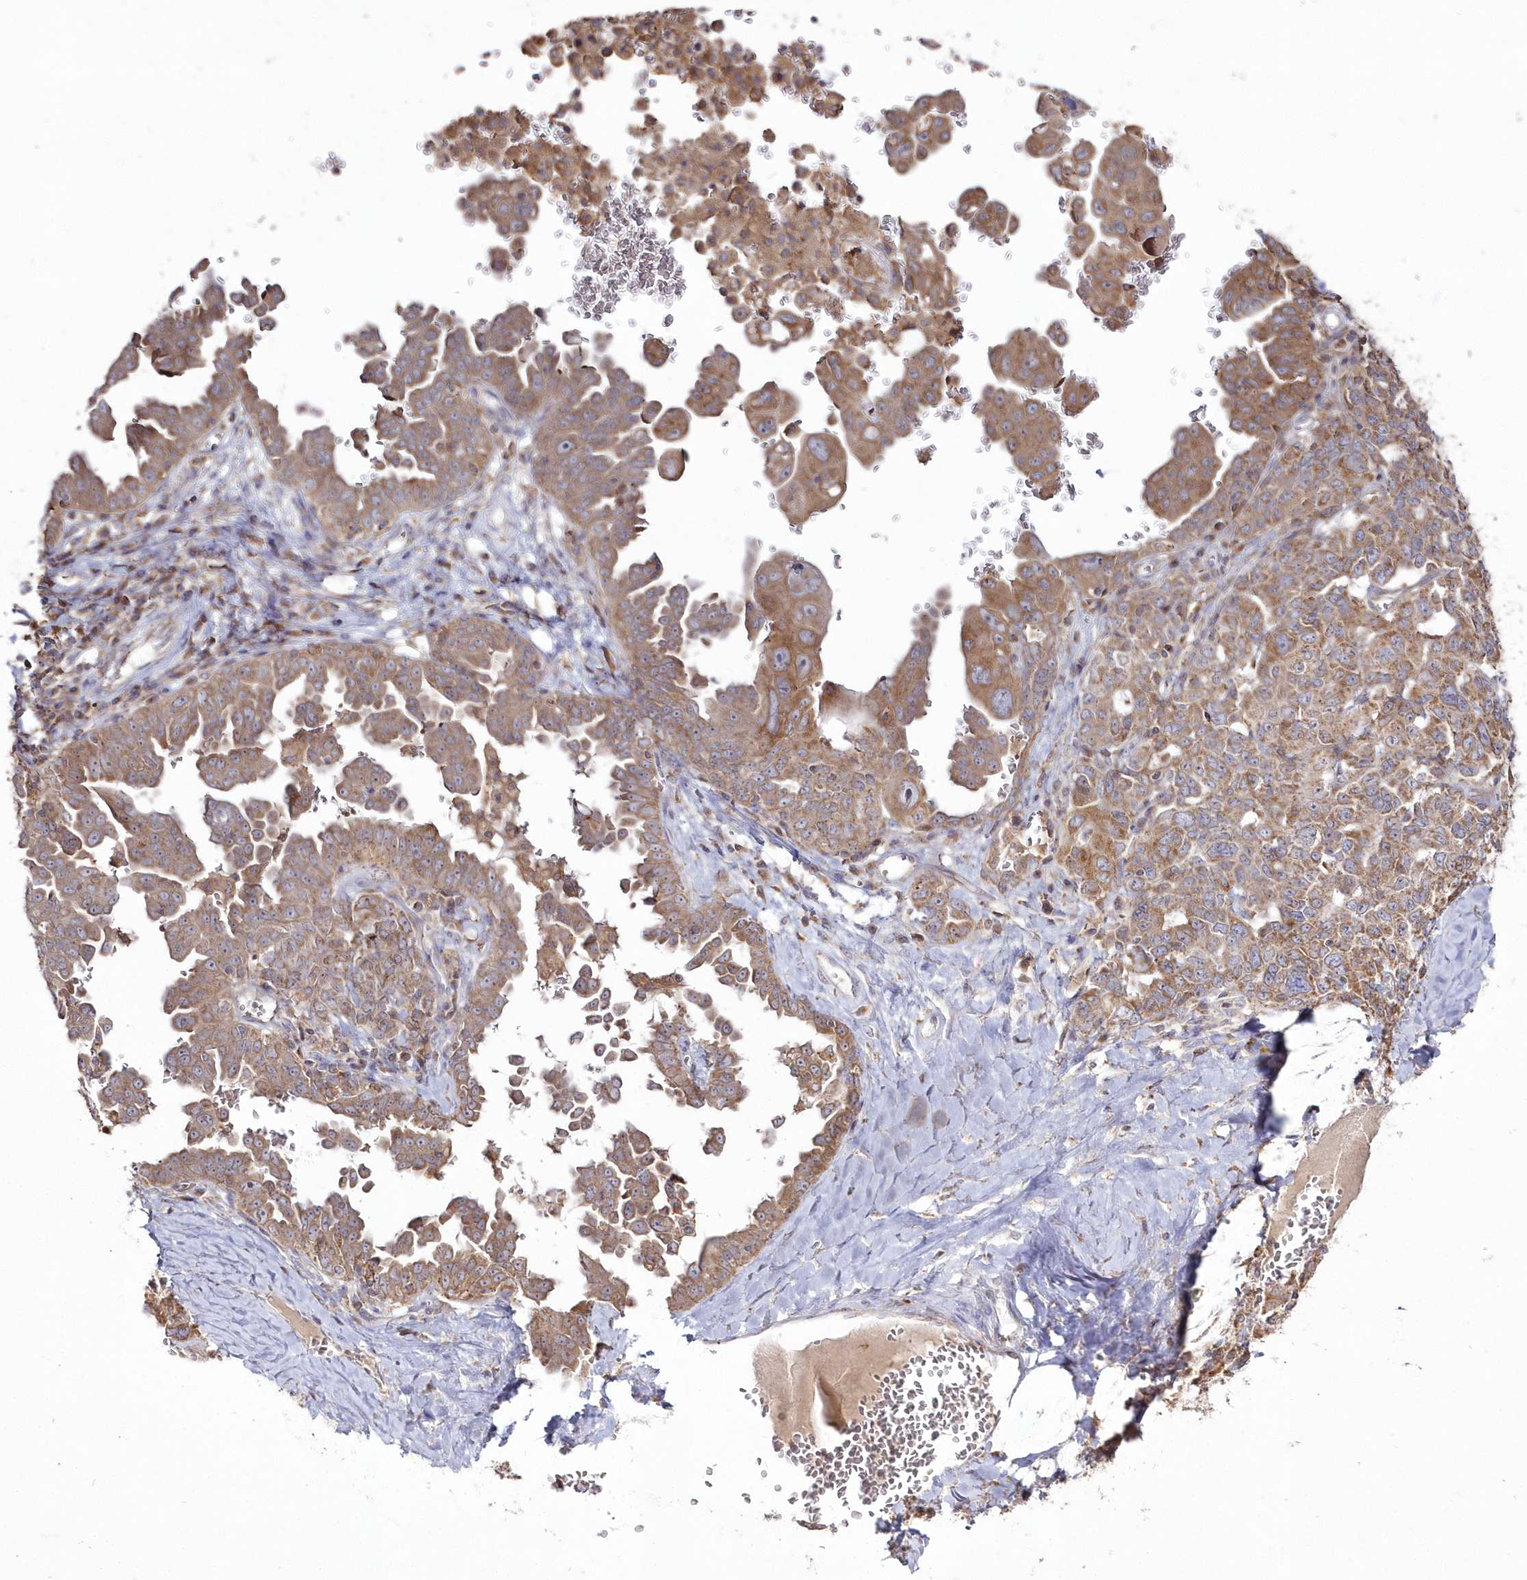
{"staining": {"intensity": "moderate", "quantity": ">75%", "location": "cytoplasmic/membranous"}, "tissue": "ovarian cancer", "cell_type": "Tumor cells", "image_type": "cancer", "snomed": [{"axis": "morphology", "description": "Carcinoma, endometroid"}, {"axis": "topography", "description": "Ovary"}], "caption": "Brown immunohistochemical staining in endometroid carcinoma (ovarian) demonstrates moderate cytoplasmic/membranous staining in approximately >75% of tumor cells. Nuclei are stained in blue.", "gene": "ARSB", "patient": {"sex": "female", "age": 62}}